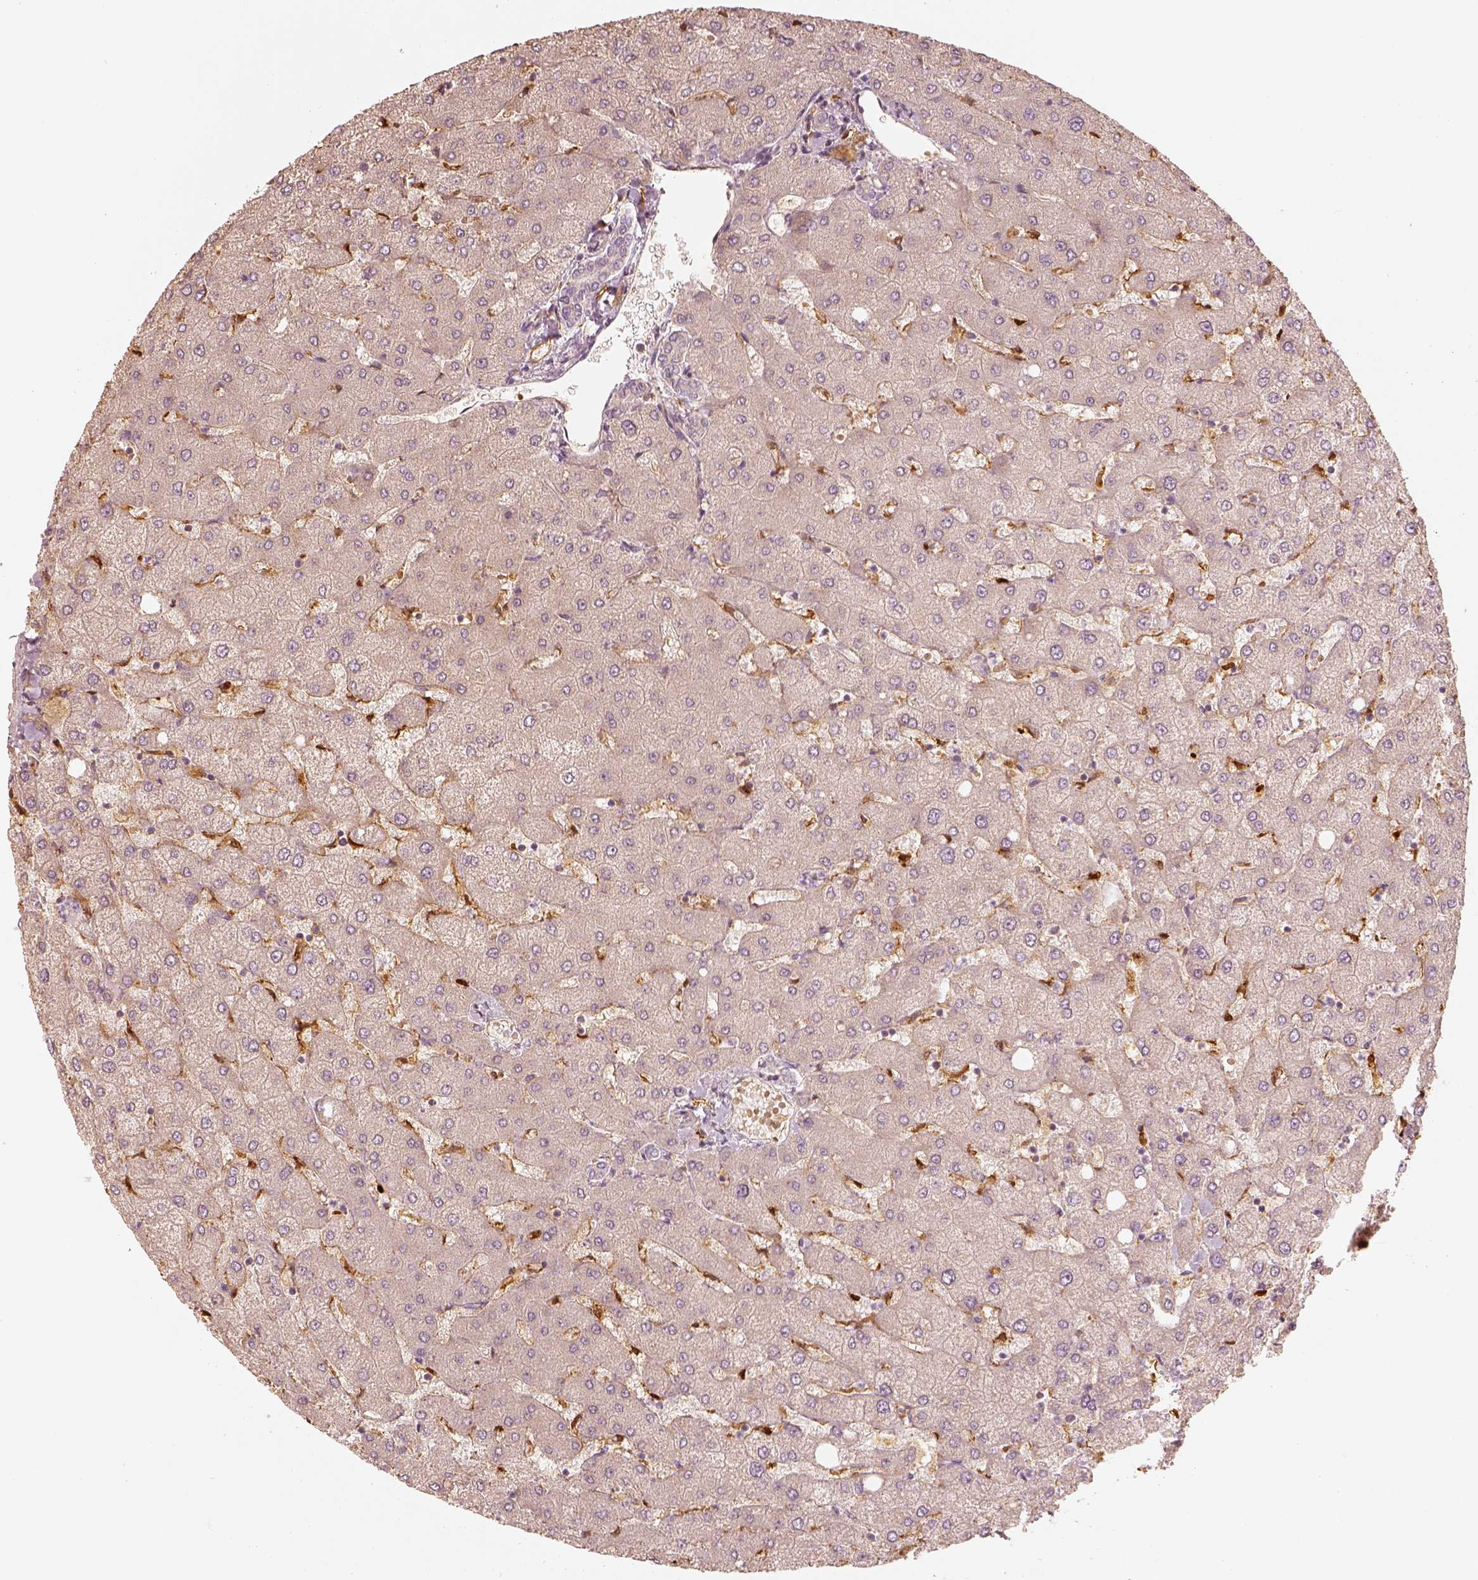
{"staining": {"intensity": "negative", "quantity": "none", "location": "none"}, "tissue": "liver", "cell_type": "Cholangiocytes", "image_type": "normal", "snomed": [{"axis": "morphology", "description": "Normal tissue, NOS"}, {"axis": "topography", "description": "Liver"}], "caption": "Cholangiocytes show no significant expression in normal liver. Nuclei are stained in blue.", "gene": "FSCN1", "patient": {"sex": "female", "age": 54}}